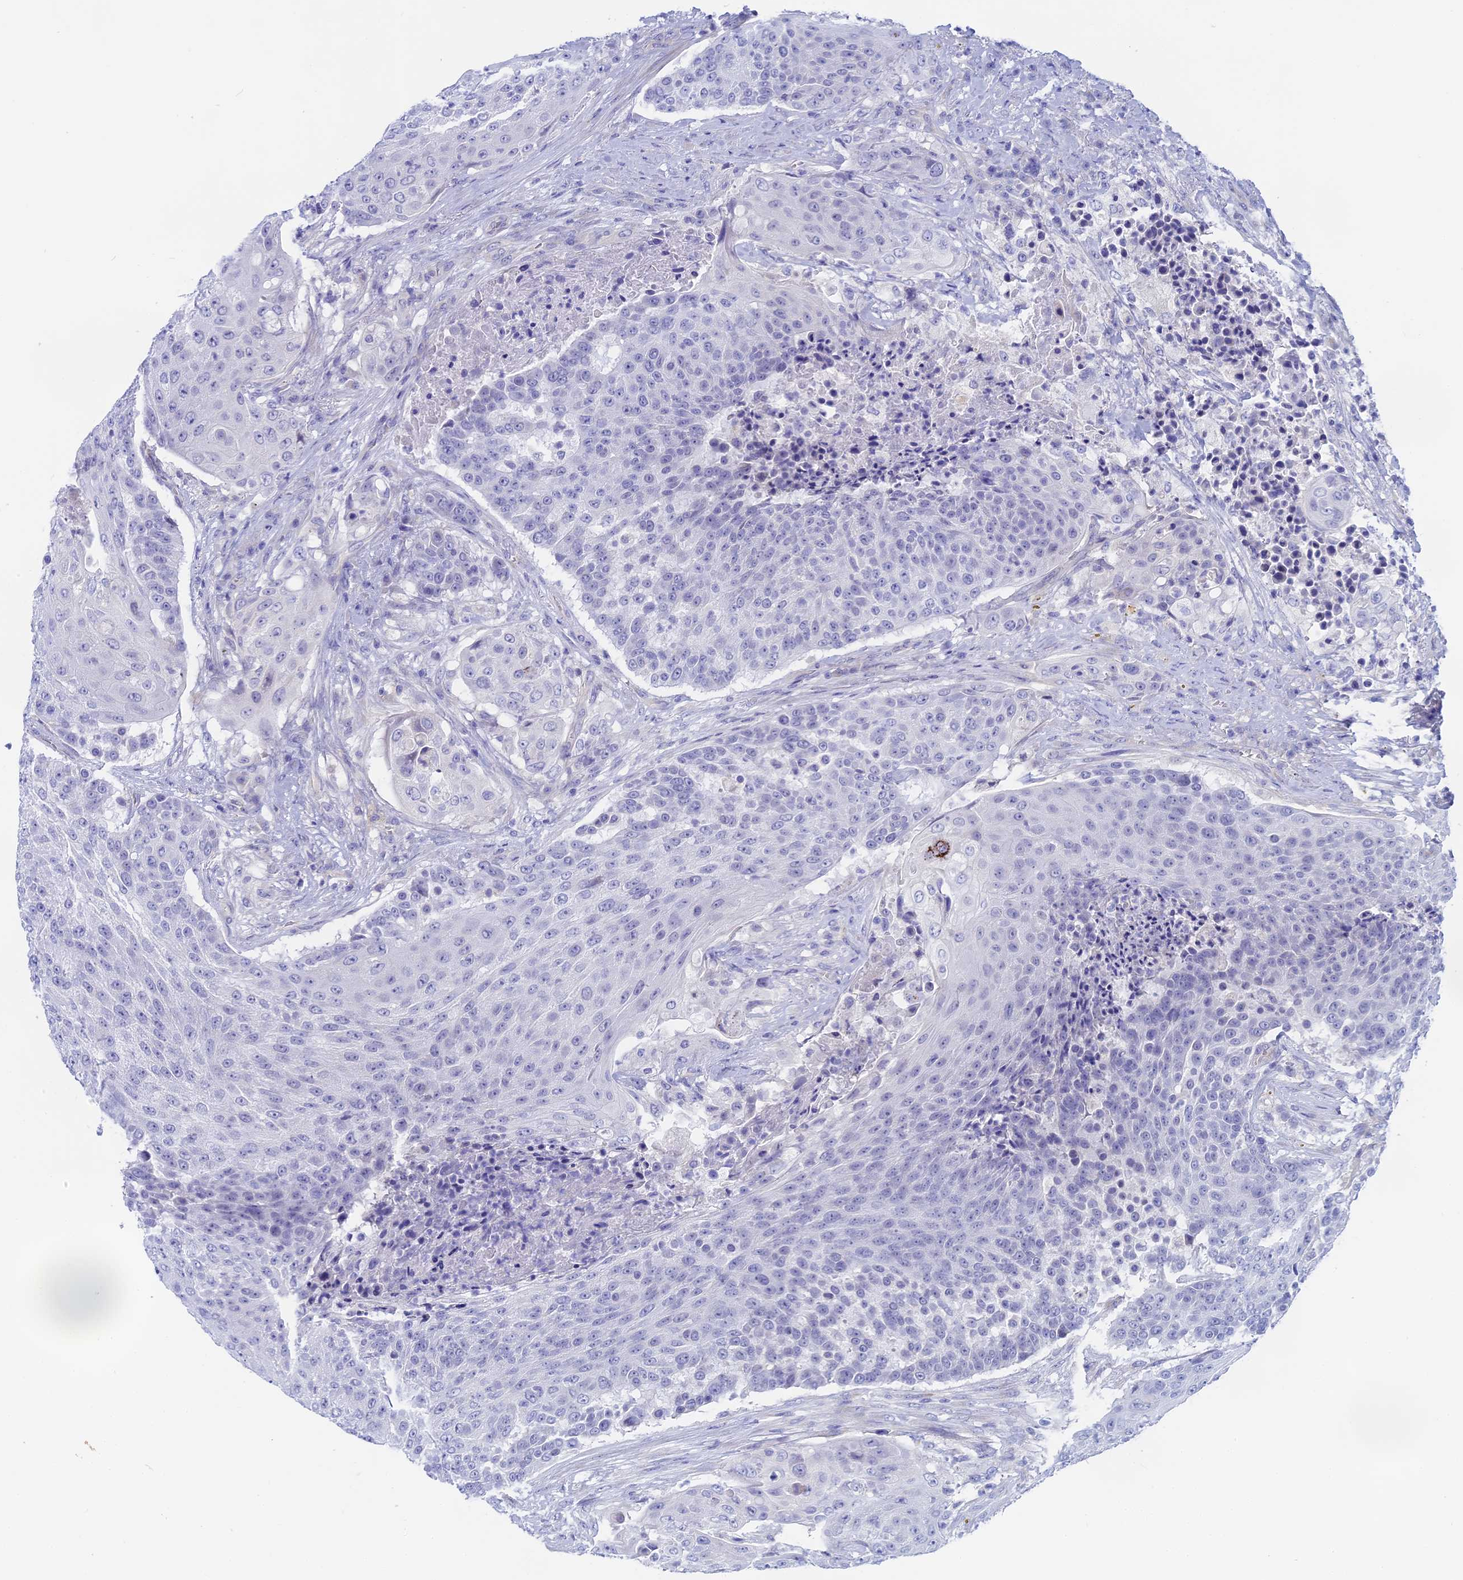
{"staining": {"intensity": "negative", "quantity": "none", "location": "none"}, "tissue": "urothelial cancer", "cell_type": "Tumor cells", "image_type": "cancer", "snomed": [{"axis": "morphology", "description": "Urothelial carcinoma, High grade"}, {"axis": "topography", "description": "Urinary bladder"}], "caption": "Immunohistochemistry (IHC) of human high-grade urothelial carcinoma displays no staining in tumor cells. (DAB (3,3'-diaminobenzidine) immunohistochemistry visualized using brightfield microscopy, high magnification).", "gene": "GLB1L", "patient": {"sex": "female", "age": 63}}